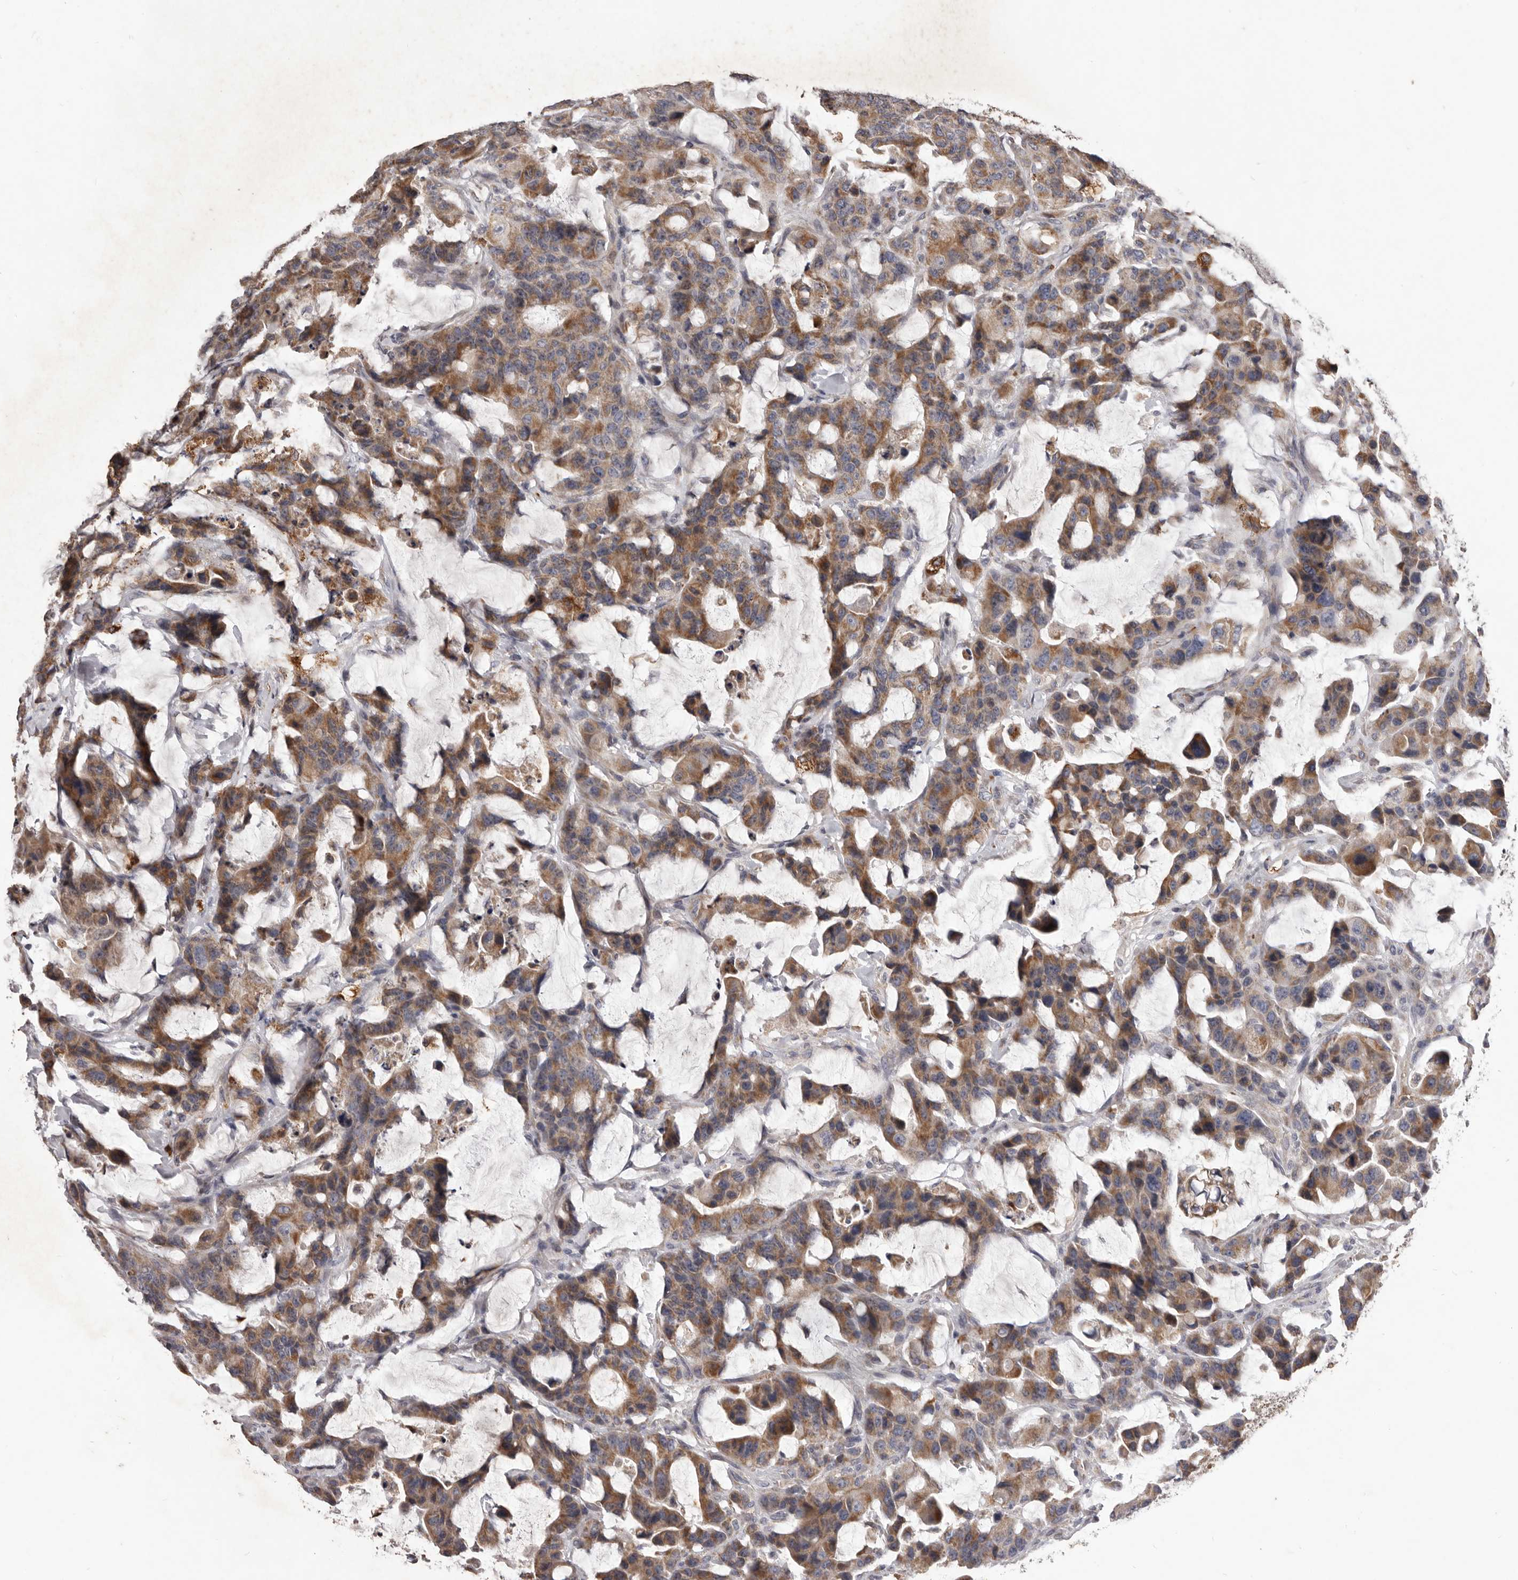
{"staining": {"intensity": "moderate", "quantity": ">75%", "location": "cytoplasmic/membranous"}, "tissue": "colorectal cancer", "cell_type": "Tumor cells", "image_type": "cancer", "snomed": [{"axis": "morphology", "description": "Adenocarcinoma, NOS"}, {"axis": "topography", "description": "Colon"}], "caption": "Colorectal cancer was stained to show a protein in brown. There is medium levels of moderate cytoplasmic/membranous staining in approximately >75% of tumor cells.", "gene": "CXCL14", "patient": {"sex": "male", "age": 76}}